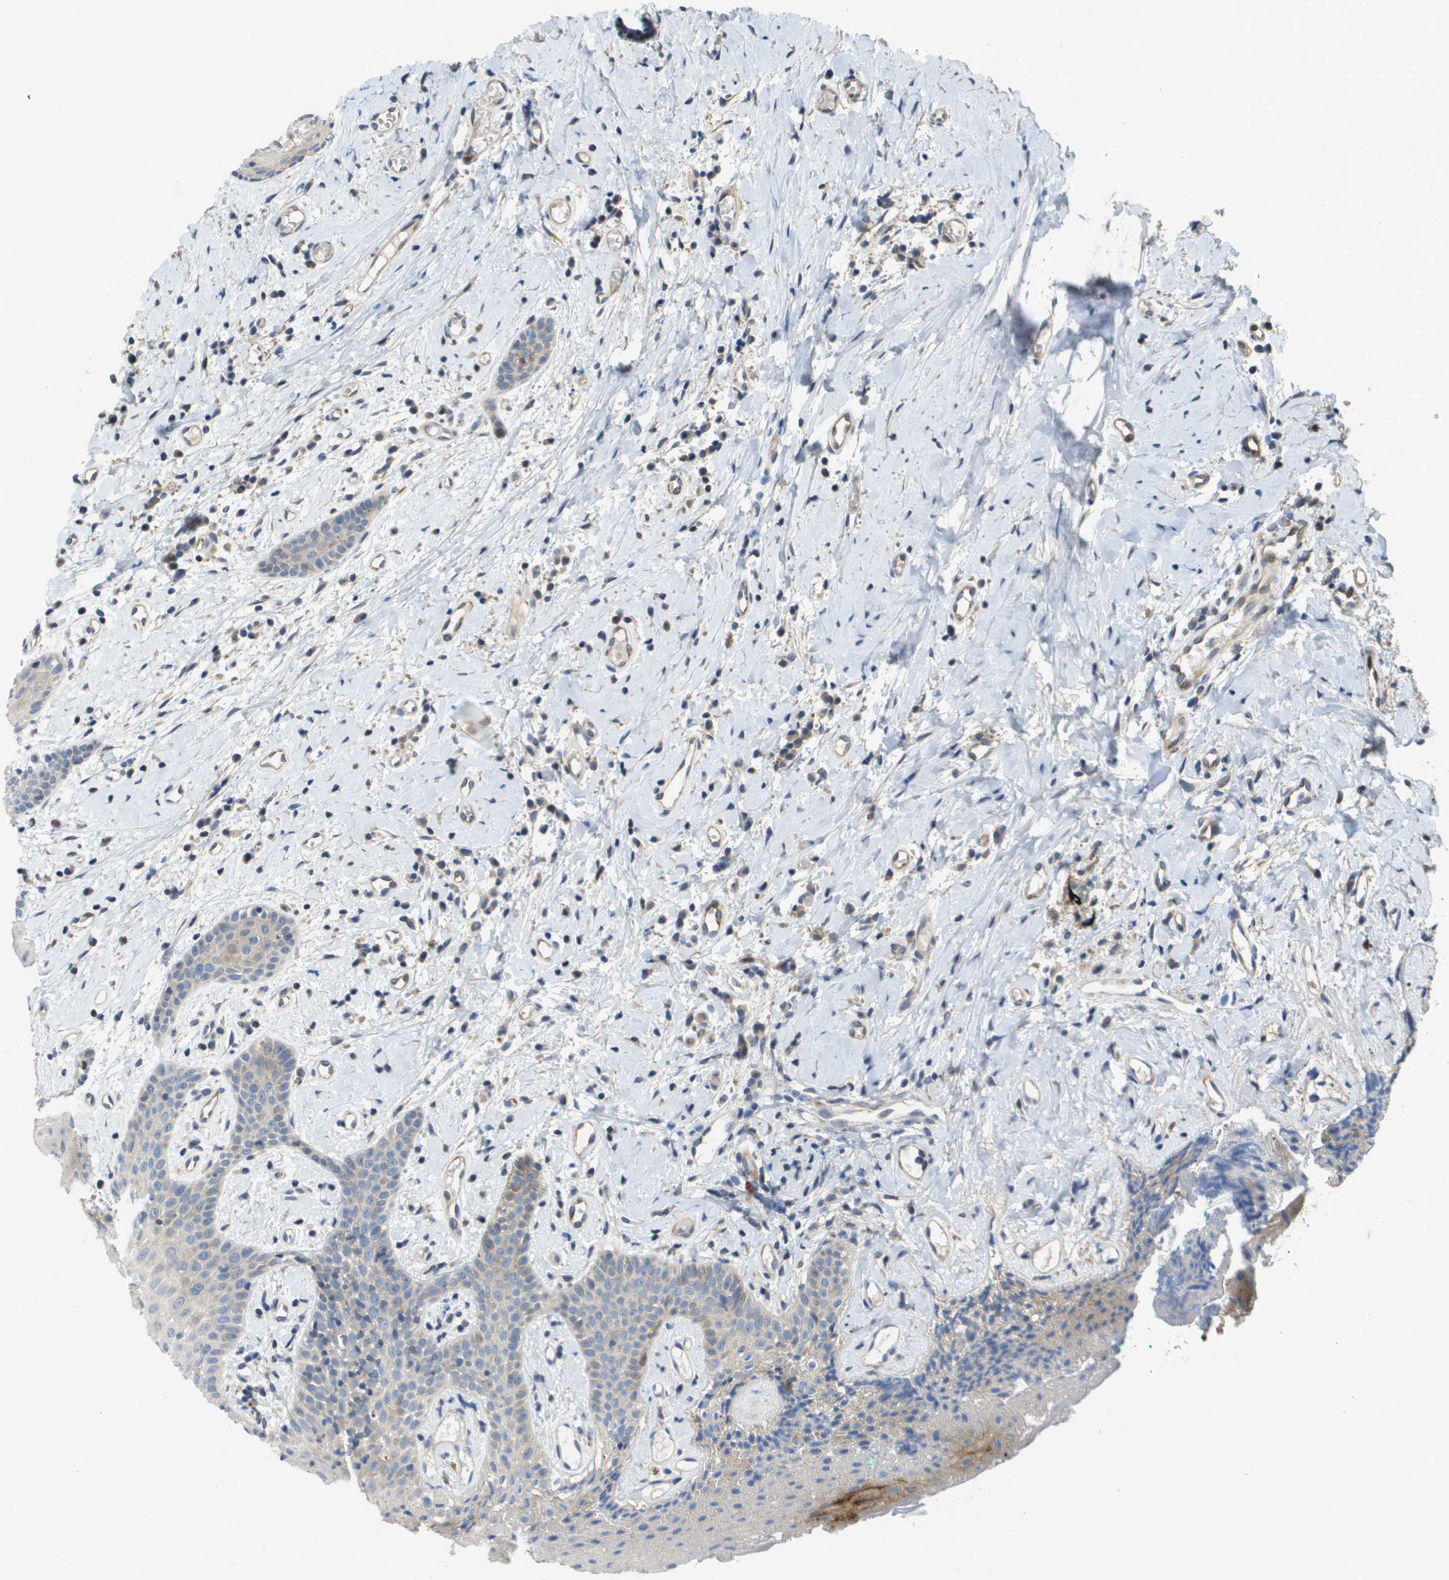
{"staining": {"intensity": "moderate", "quantity": "25%-75%", "location": "cytoplasmic/membranous"}, "tissue": "oral mucosa", "cell_type": "Squamous epithelial cells", "image_type": "normal", "snomed": [{"axis": "morphology", "description": "Normal tissue, NOS"}, {"axis": "morphology", "description": "Squamous cell carcinoma, NOS"}, {"axis": "topography", "description": "Oral tissue"}, {"axis": "topography", "description": "Salivary gland"}, {"axis": "topography", "description": "Head-Neck"}], "caption": "A high-resolution image shows IHC staining of normal oral mucosa, which reveals moderate cytoplasmic/membranous positivity in about 25%-75% of squamous epithelial cells.", "gene": "SCN4B", "patient": {"sex": "female", "age": 62}}